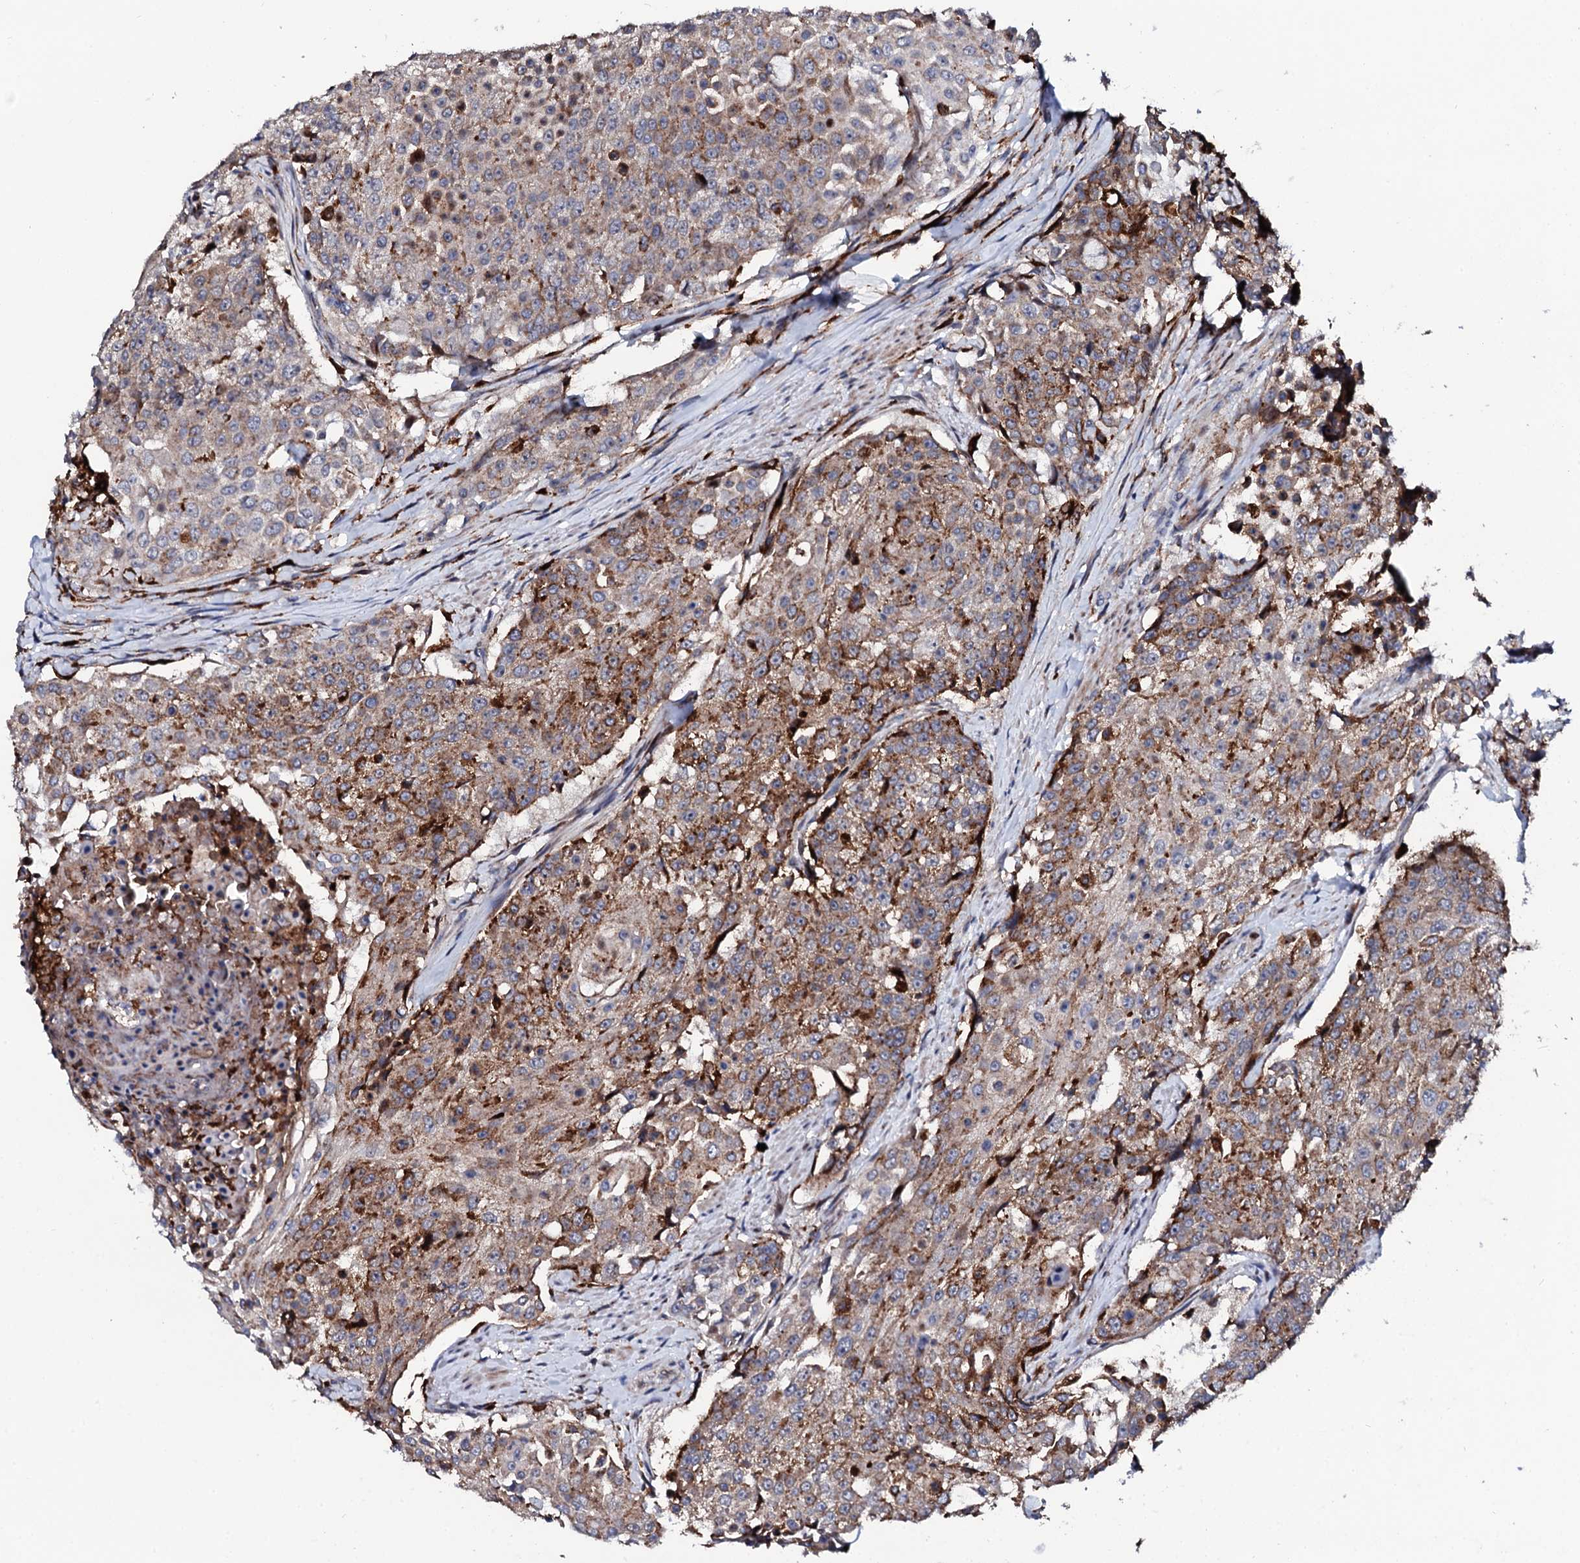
{"staining": {"intensity": "moderate", "quantity": ">75%", "location": "cytoplasmic/membranous"}, "tissue": "urothelial cancer", "cell_type": "Tumor cells", "image_type": "cancer", "snomed": [{"axis": "morphology", "description": "Urothelial carcinoma, High grade"}, {"axis": "topography", "description": "Urinary bladder"}], "caption": "Urothelial cancer stained with immunohistochemistry displays moderate cytoplasmic/membranous expression in about >75% of tumor cells. (Stains: DAB (3,3'-diaminobenzidine) in brown, nuclei in blue, Microscopy: brightfield microscopy at high magnification).", "gene": "TCIRG1", "patient": {"sex": "female", "age": 63}}